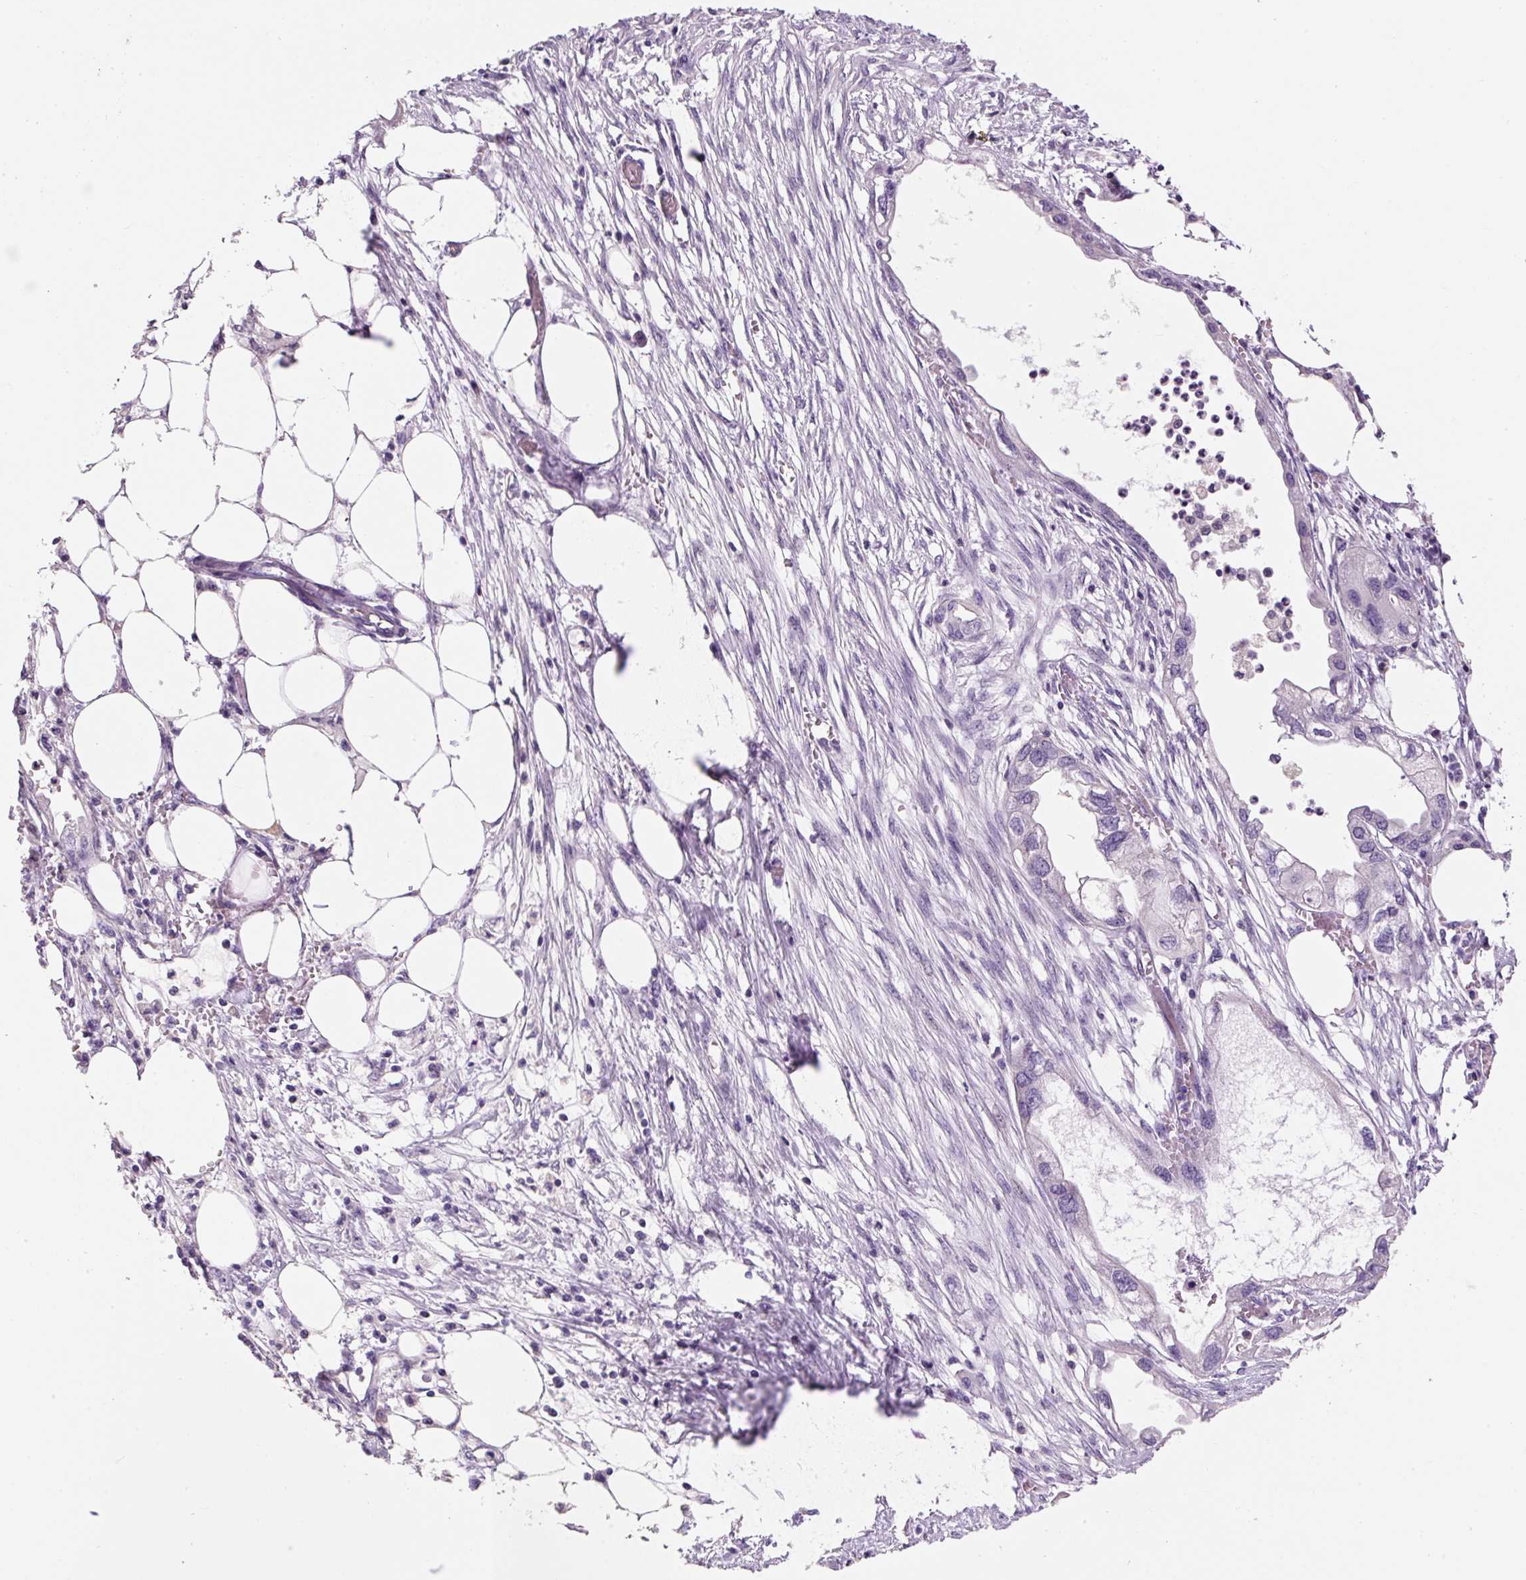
{"staining": {"intensity": "negative", "quantity": "none", "location": "none"}, "tissue": "endometrial cancer", "cell_type": "Tumor cells", "image_type": "cancer", "snomed": [{"axis": "morphology", "description": "Adenocarcinoma, NOS"}, {"axis": "morphology", "description": "Adenocarcinoma, metastatic, NOS"}, {"axis": "topography", "description": "Adipose tissue"}, {"axis": "topography", "description": "Endometrium"}], "caption": "Immunohistochemistry micrograph of neoplastic tissue: human adenocarcinoma (endometrial) stained with DAB (3,3'-diaminobenzidine) displays no significant protein positivity in tumor cells. (DAB immunohistochemistry (IHC) visualized using brightfield microscopy, high magnification).", "gene": "SYP", "patient": {"sex": "female", "age": 67}}